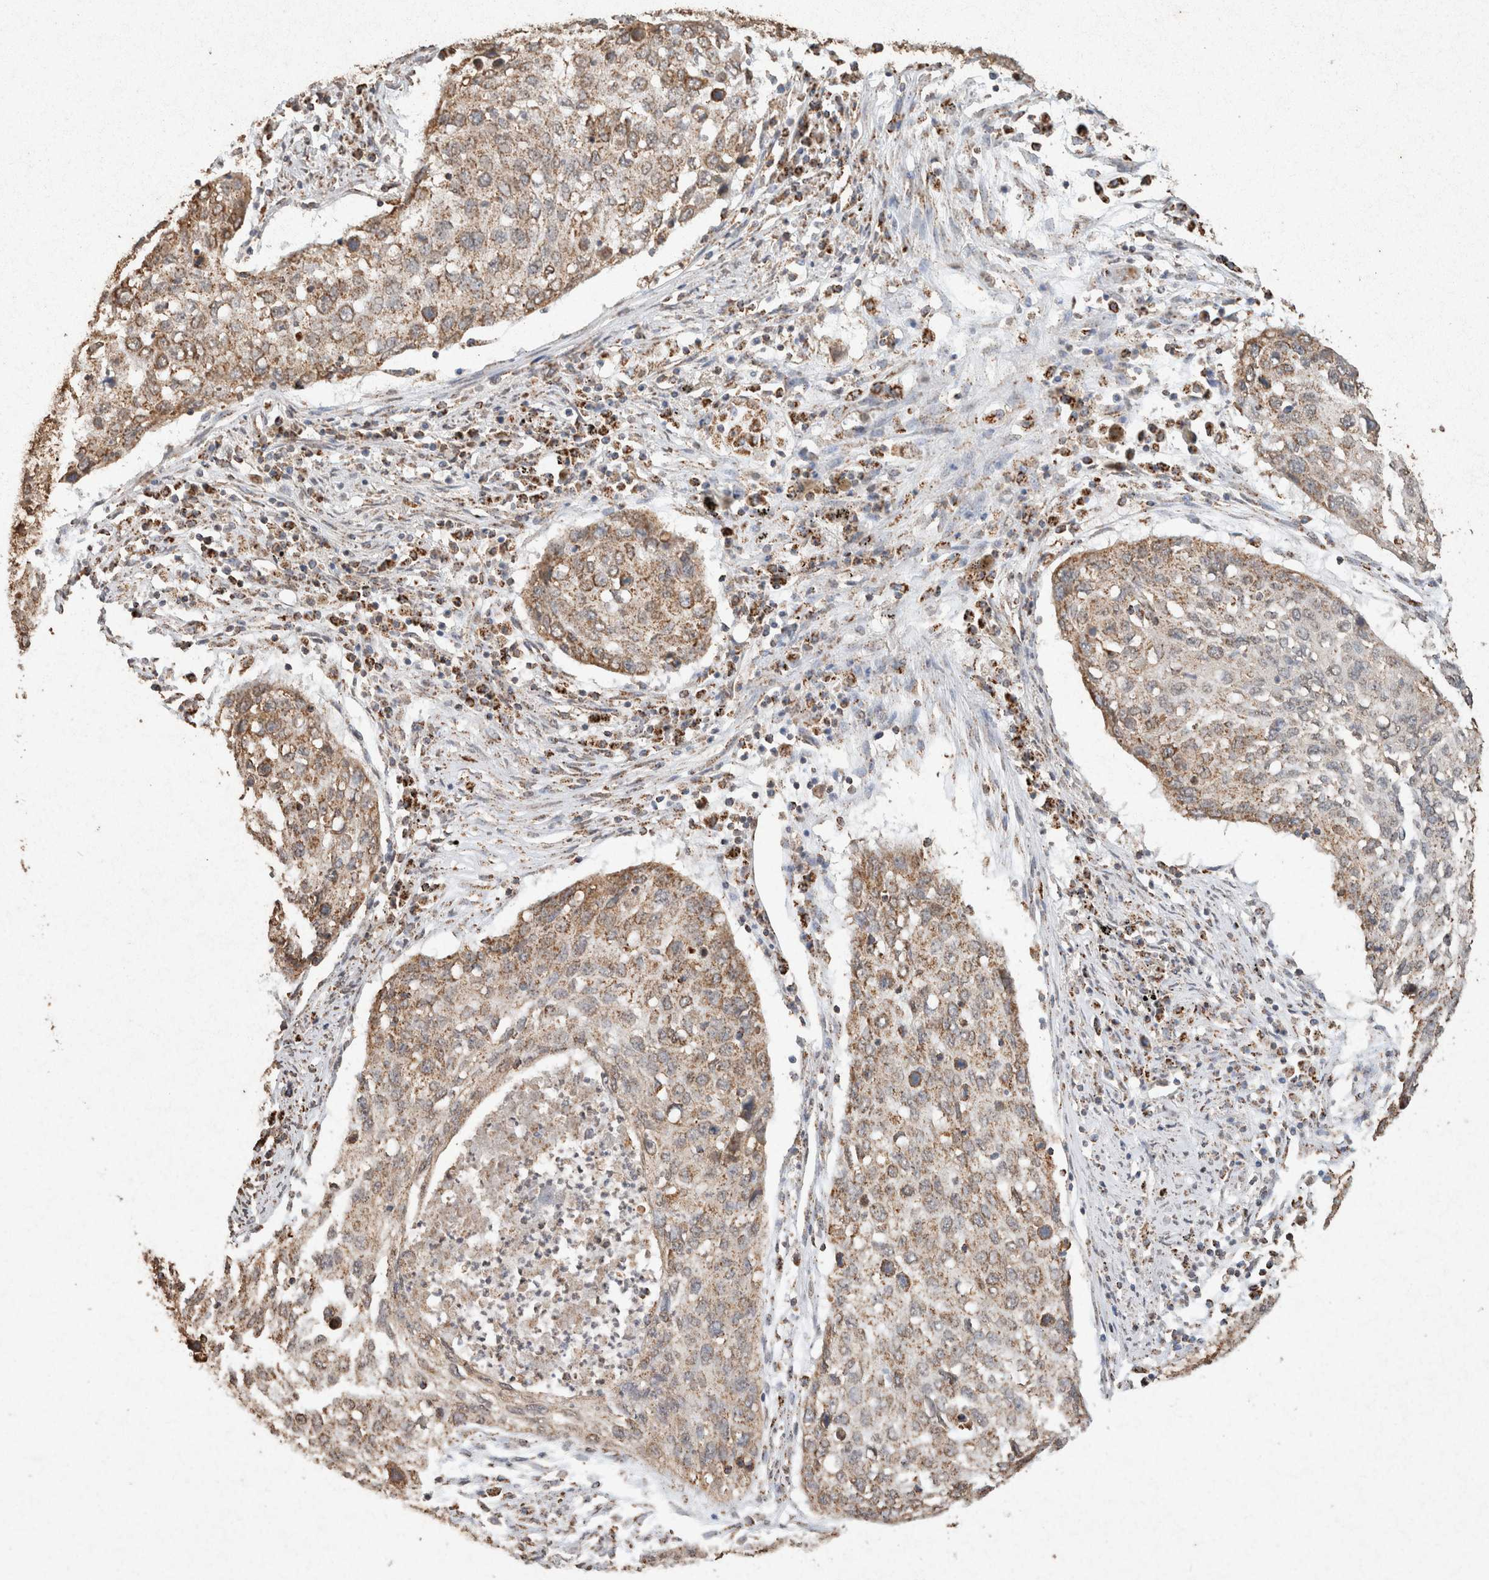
{"staining": {"intensity": "weak", "quantity": ">75%", "location": "cytoplasmic/membranous"}, "tissue": "lung cancer", "cell_type": "Tumor cells", "image_type": "cancer", "snomed": [{"axis": "morphology", "description": "Squamous cell carcinoma, NOS"}, {"axis": "topography", "description": "Lung"}], "caption": "This image demonstrates lung squamous cell carcinoma stained with immunohistochemistry (IHC) to label a protein in brown. The cytoplasmic/membranous of tumor cells show weak positivity for the protein. Nuclei are counter-stained blue.", "gene": "SDC2", "patient": {"sex": "female", "age": 63}}